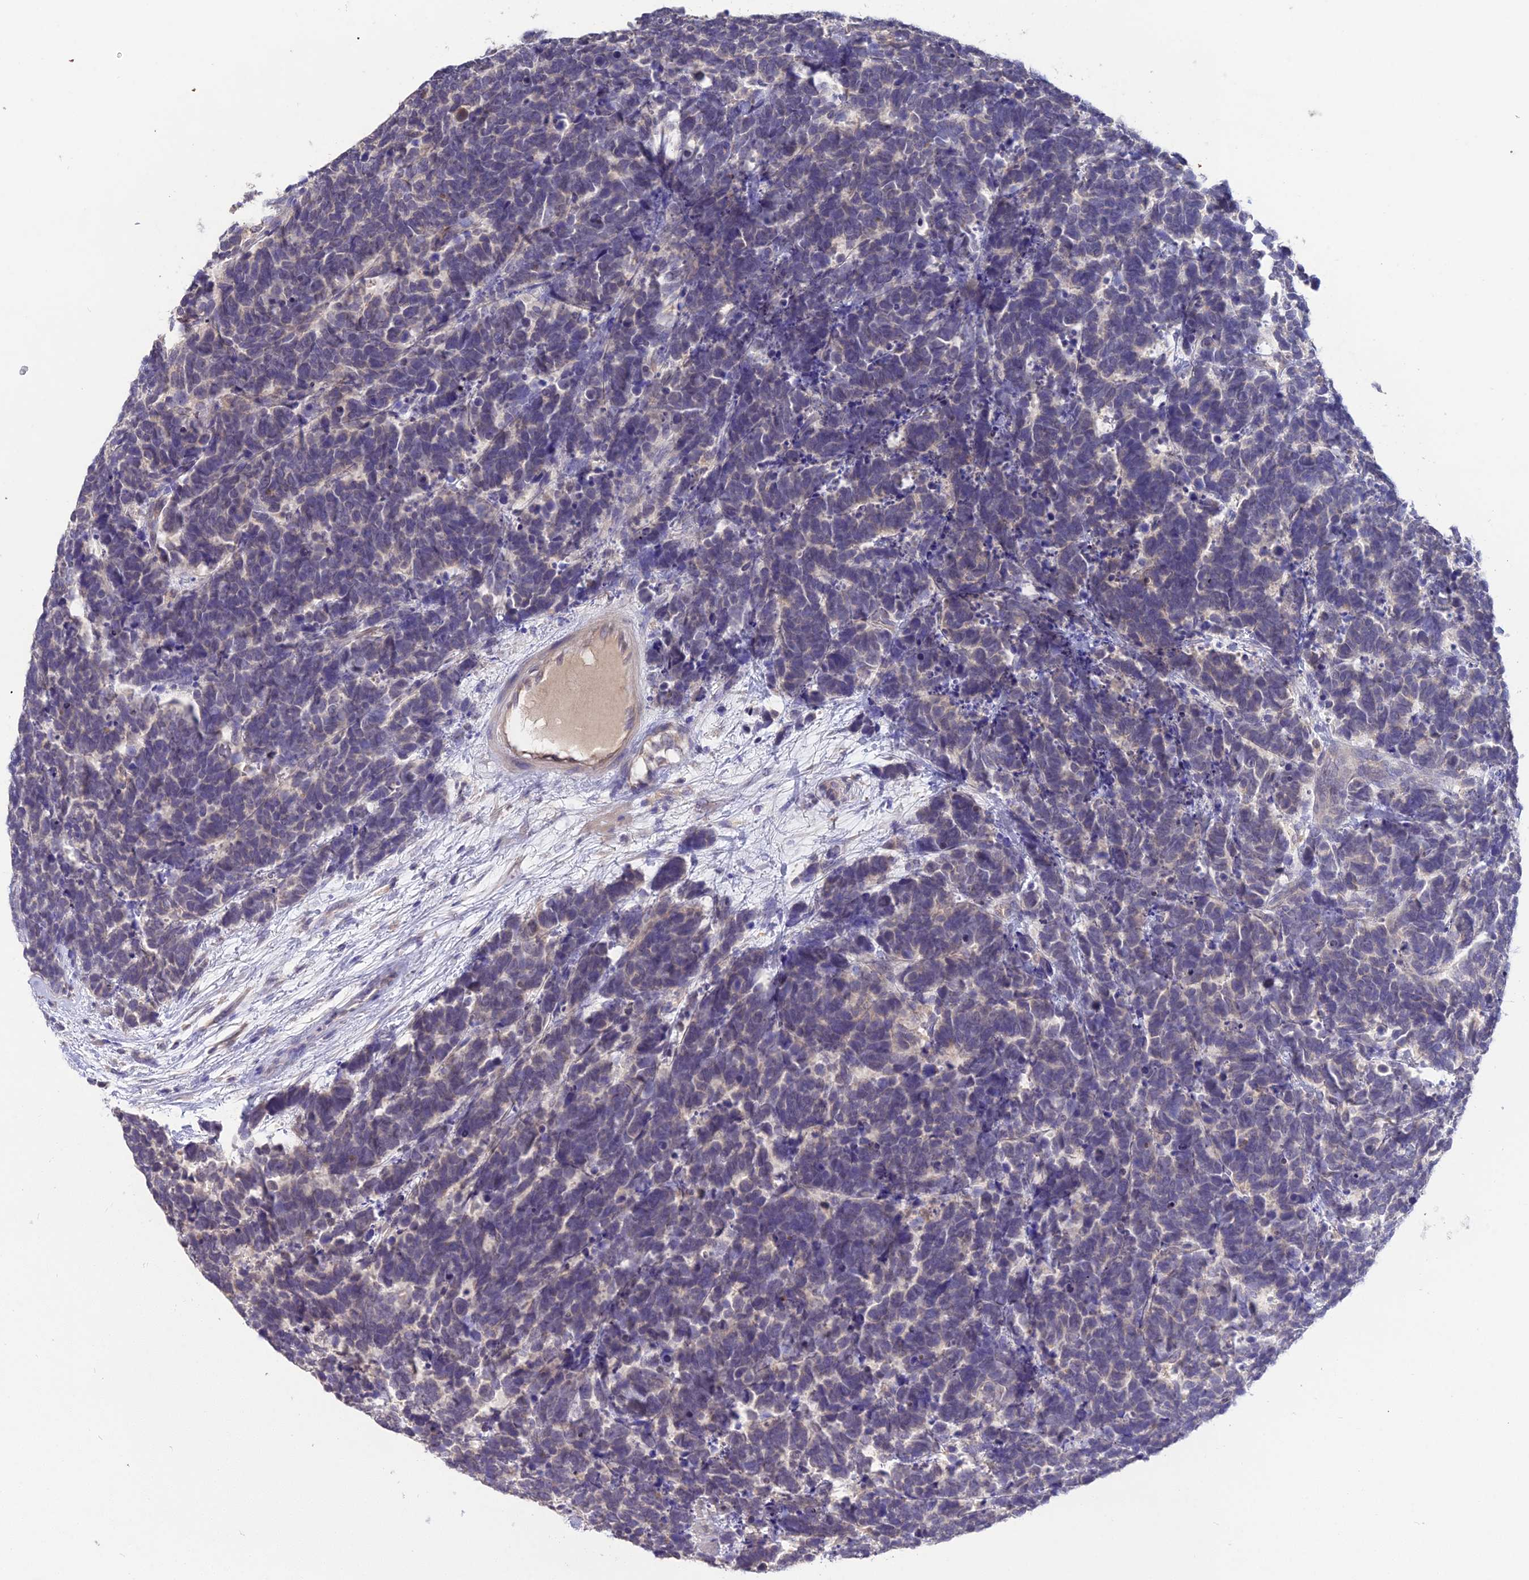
{"staining": {"intensity": "negative", "quantity": "none", "location": "none"}, "tissue": "carcinoid", "cell_type": "Tumor cells", "image_type": "cancer", "snomed": [{"axis": "morphology", "description": "Carcinoma, NOS"}, {"axis": "morphology", "description": "Carcinoid, malignant, NOS"}, {"axis": "topography", "description": "Urinary bladder"}], "caption": "Tumor cells show no significant protein expression in carcinoma.", "gene": "PGK1", "patient": {"sex": "male", "age": 57}}